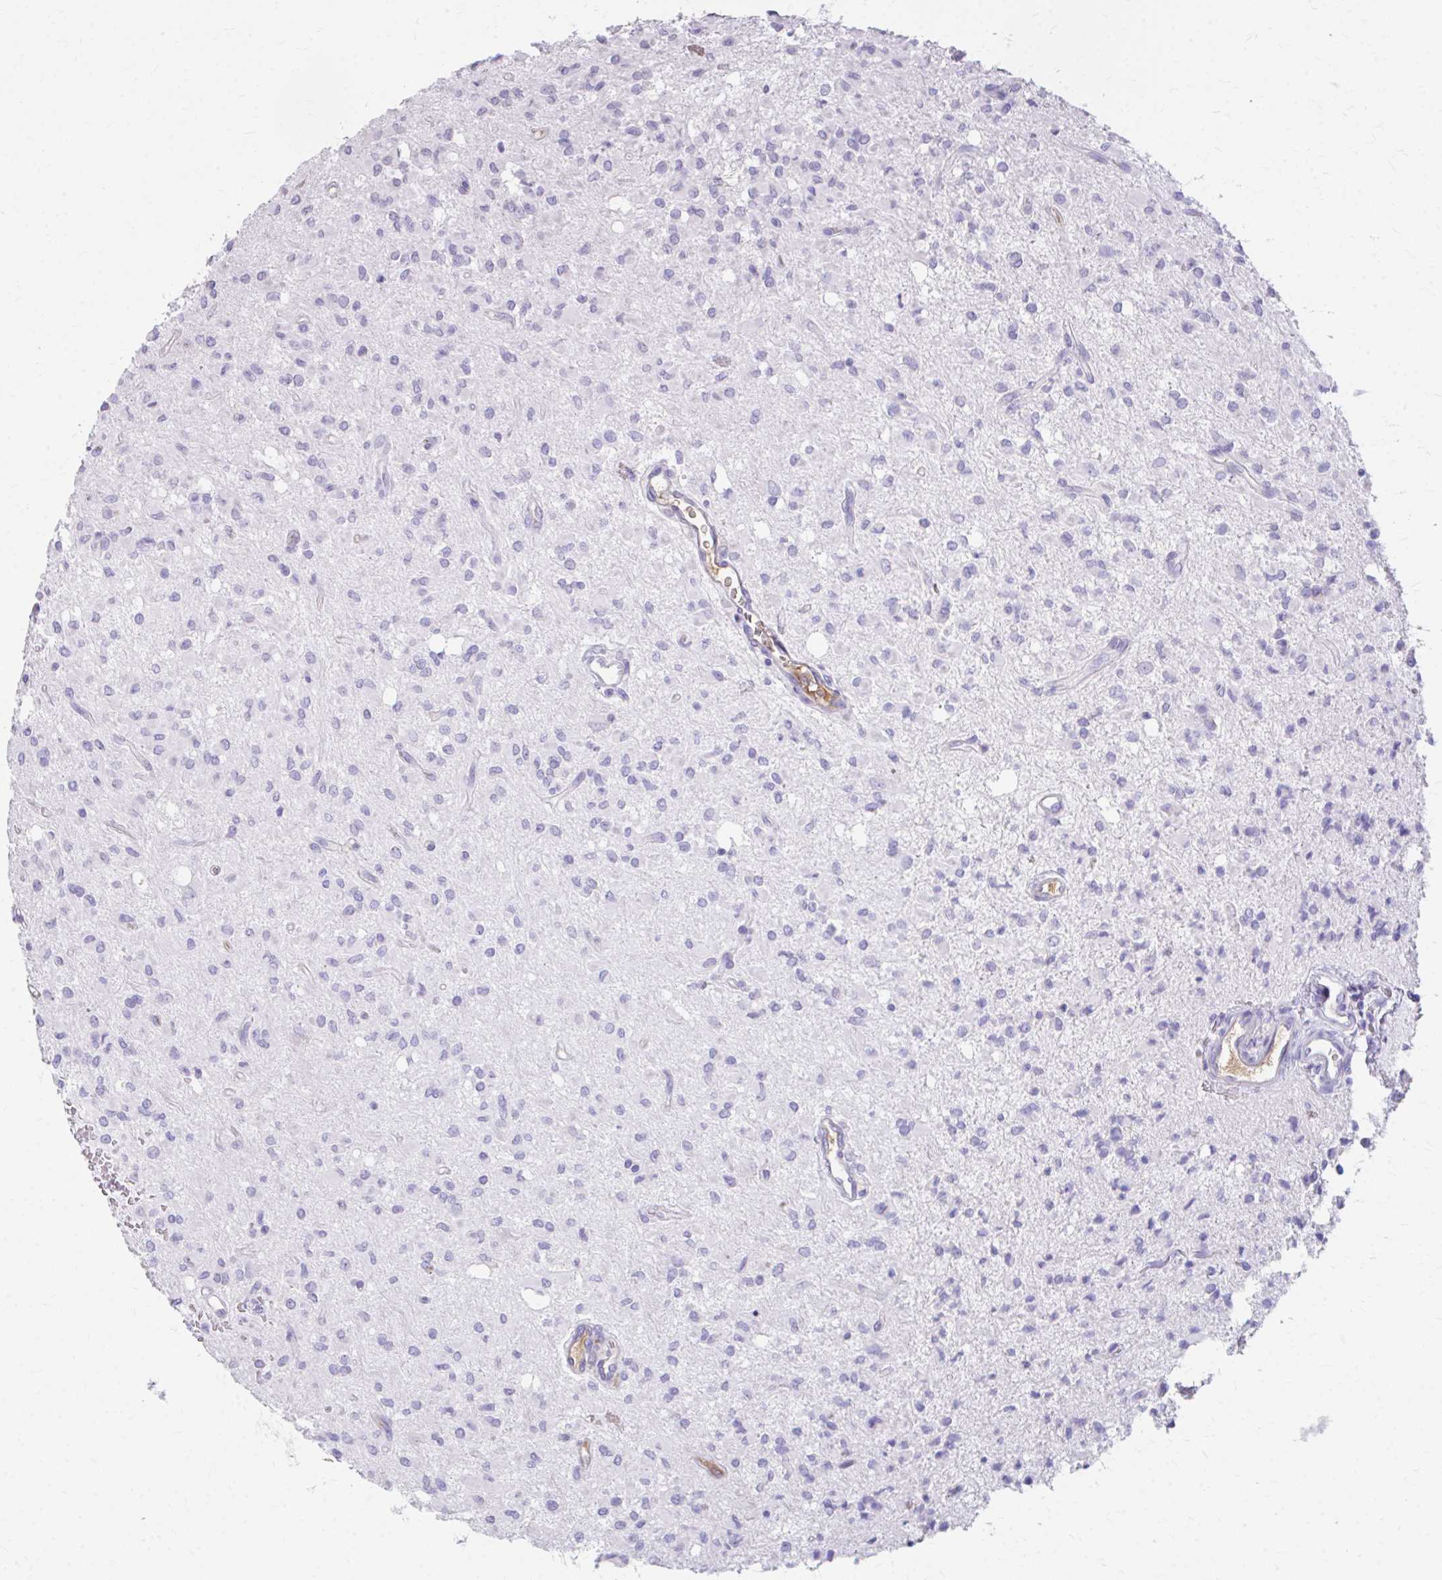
{"staining": {"intensity": "negative", "quantity": "none", "location": "none"}, "tissue": "glioma", "cell_type": "Tumor cells", "image_type": "cancer", "snomed": [{"axis": "morphology", "description": "Glioma, malignant, Low grade"}, {"axis": "topography", "description": "Brain"}], "caption": "Tumor cells show no significant protein staining in glioma.", "gene": "CFH", "patient": {"sex": "female", "age": 33}}